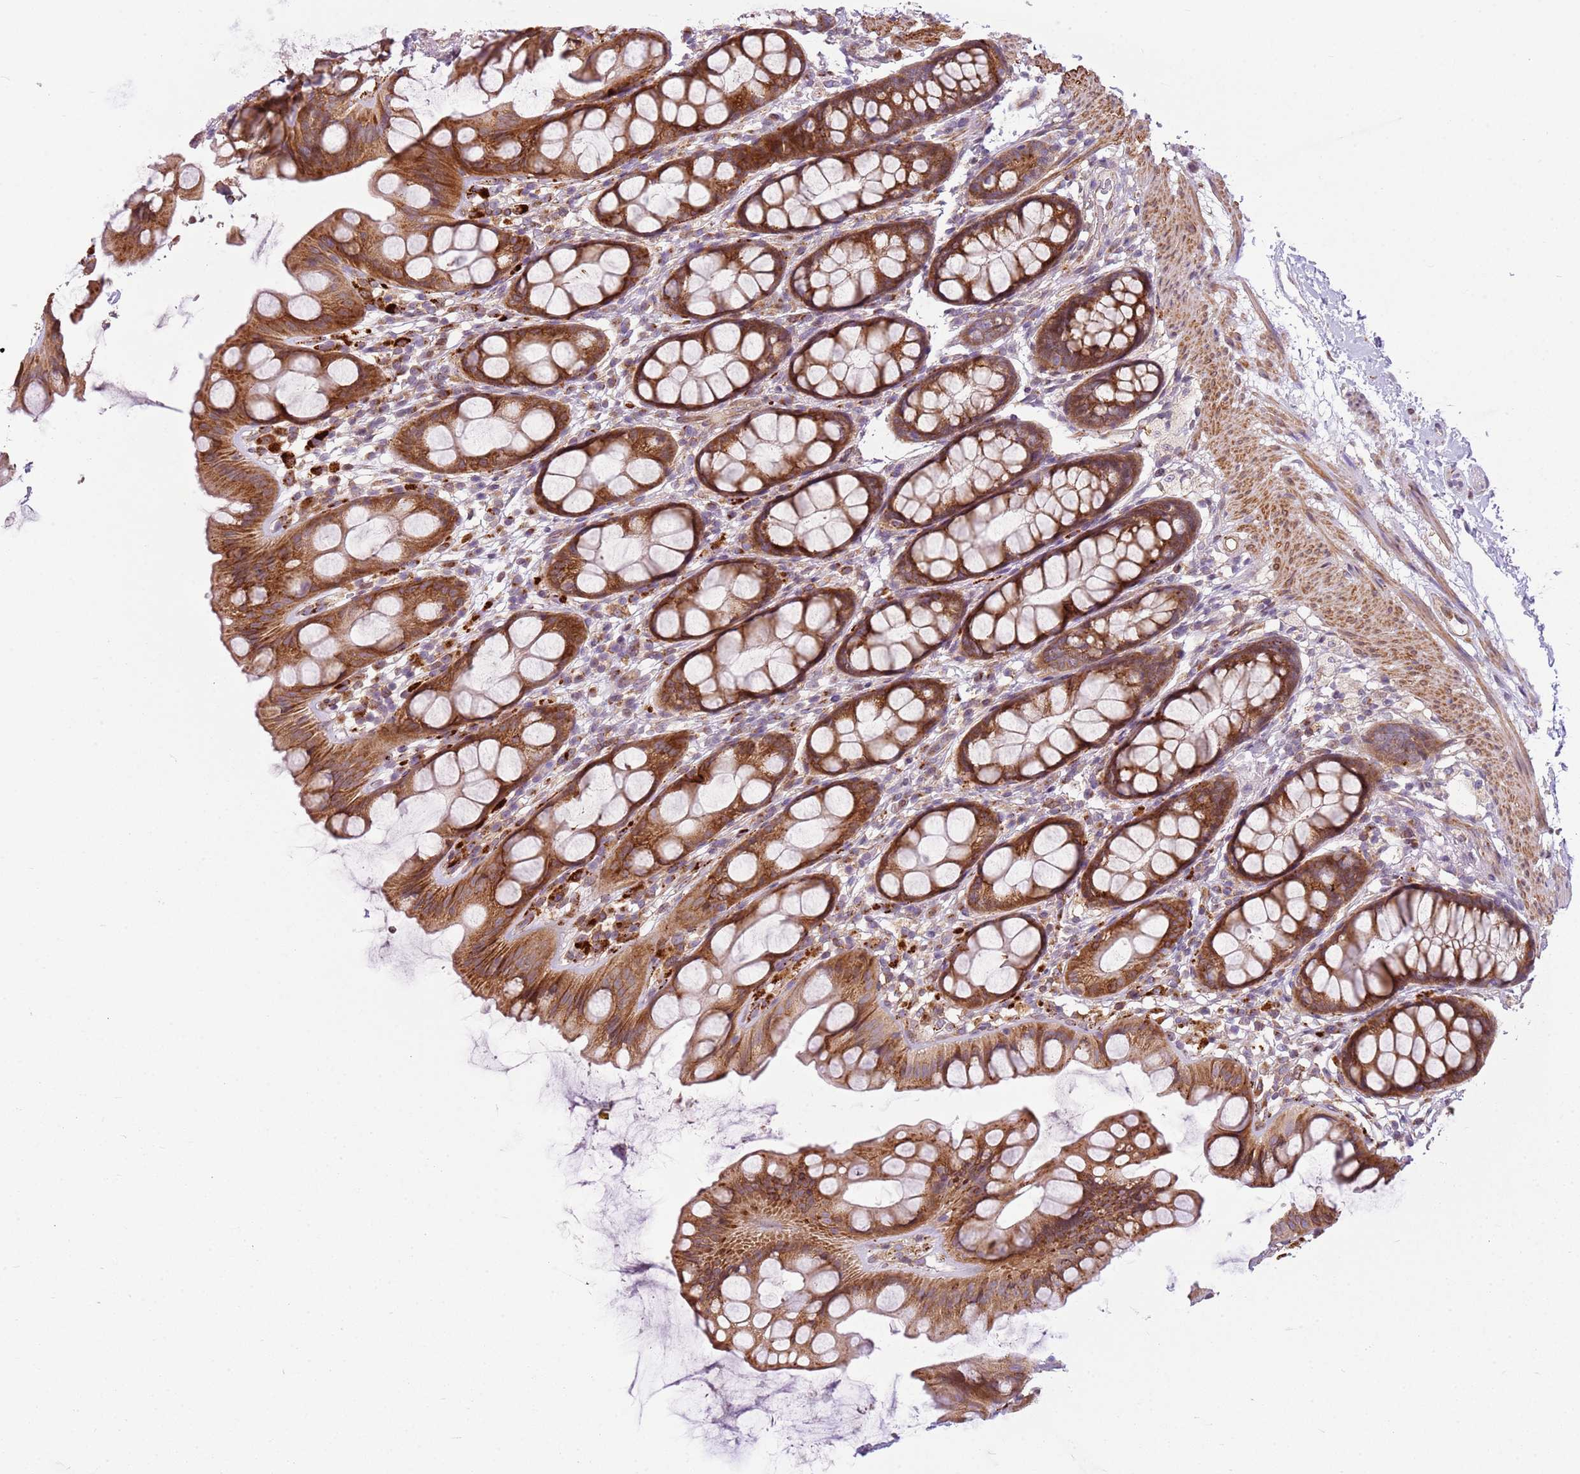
{"staining": {"intensity": "strong", "quantity": ">75%", "location": "cytoplasmic/membranous"}, "tissue": "rectum", "cell_type": "Glandular cells", "image_type": "normal", "snomed": [{"axis": "morphology", "description": "Normal tissue, NOS"}, {"axis": "topography", "description": "Rectum"}], "caption": "Immunohistochemical staining of unremarkable rectum reveals high levels of strong cytoplasmic/membranous expression in approximately >75% of glandular cells.", "gene": "PVRIG", "patient": {"sex": "female", "age": 65}}